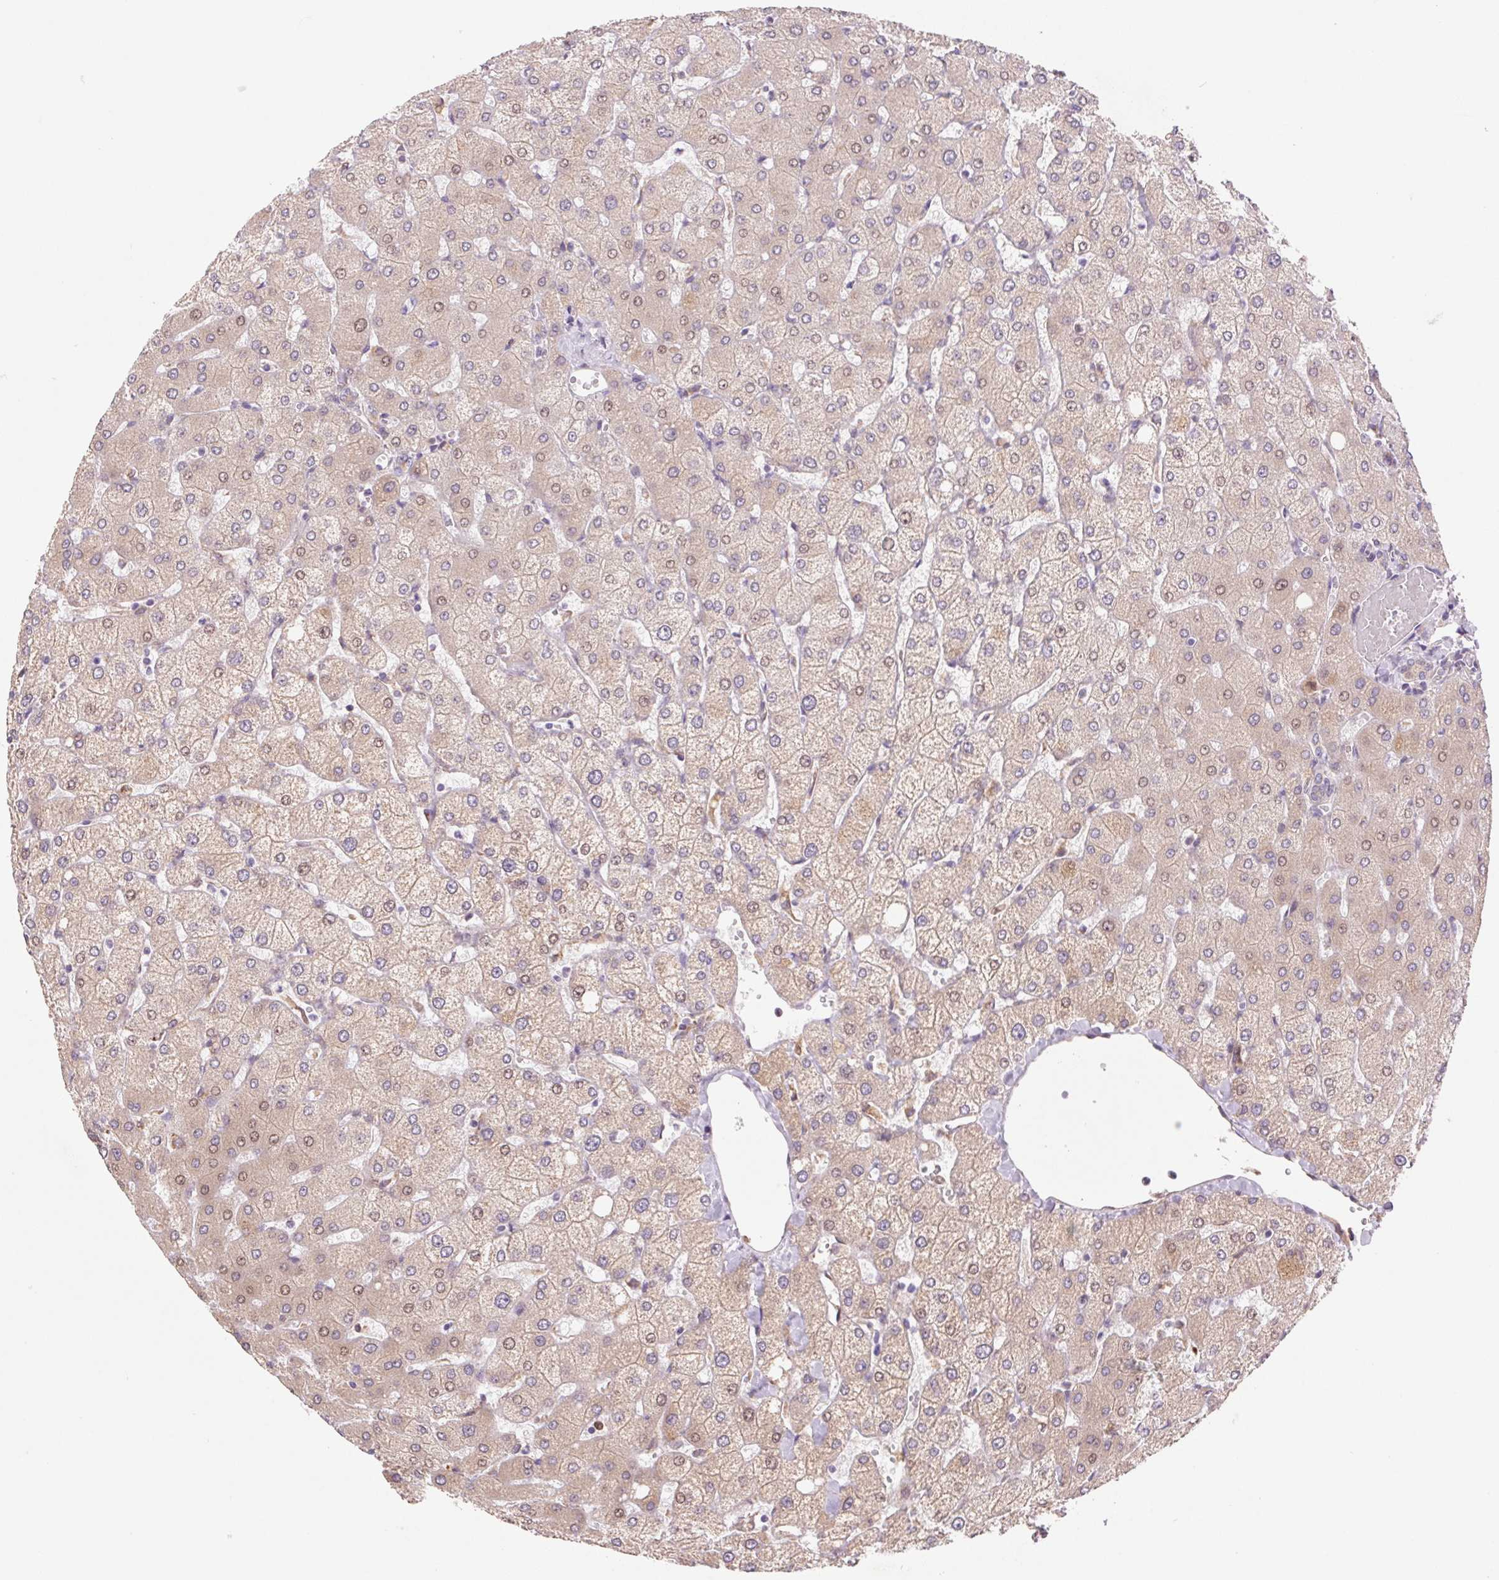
{"staining": {"intensity": "negative", "quantity": "none", "location": "none"}, "tissue": "liver", "cell_type": "Cholangiocytes", "image_type": "normal", "snomed": [{"axis": "morphology", "description": "Normal tissue, NOS"}, {"axis": "topography", "description": "Liver"}], "caption": "This is an immunohistochemistry (IHC) micrograph of normal liver. There is no expression in cholangiocytes.", "gene": "KLHL20", "patient": {"sex": "female", "age": 54}}